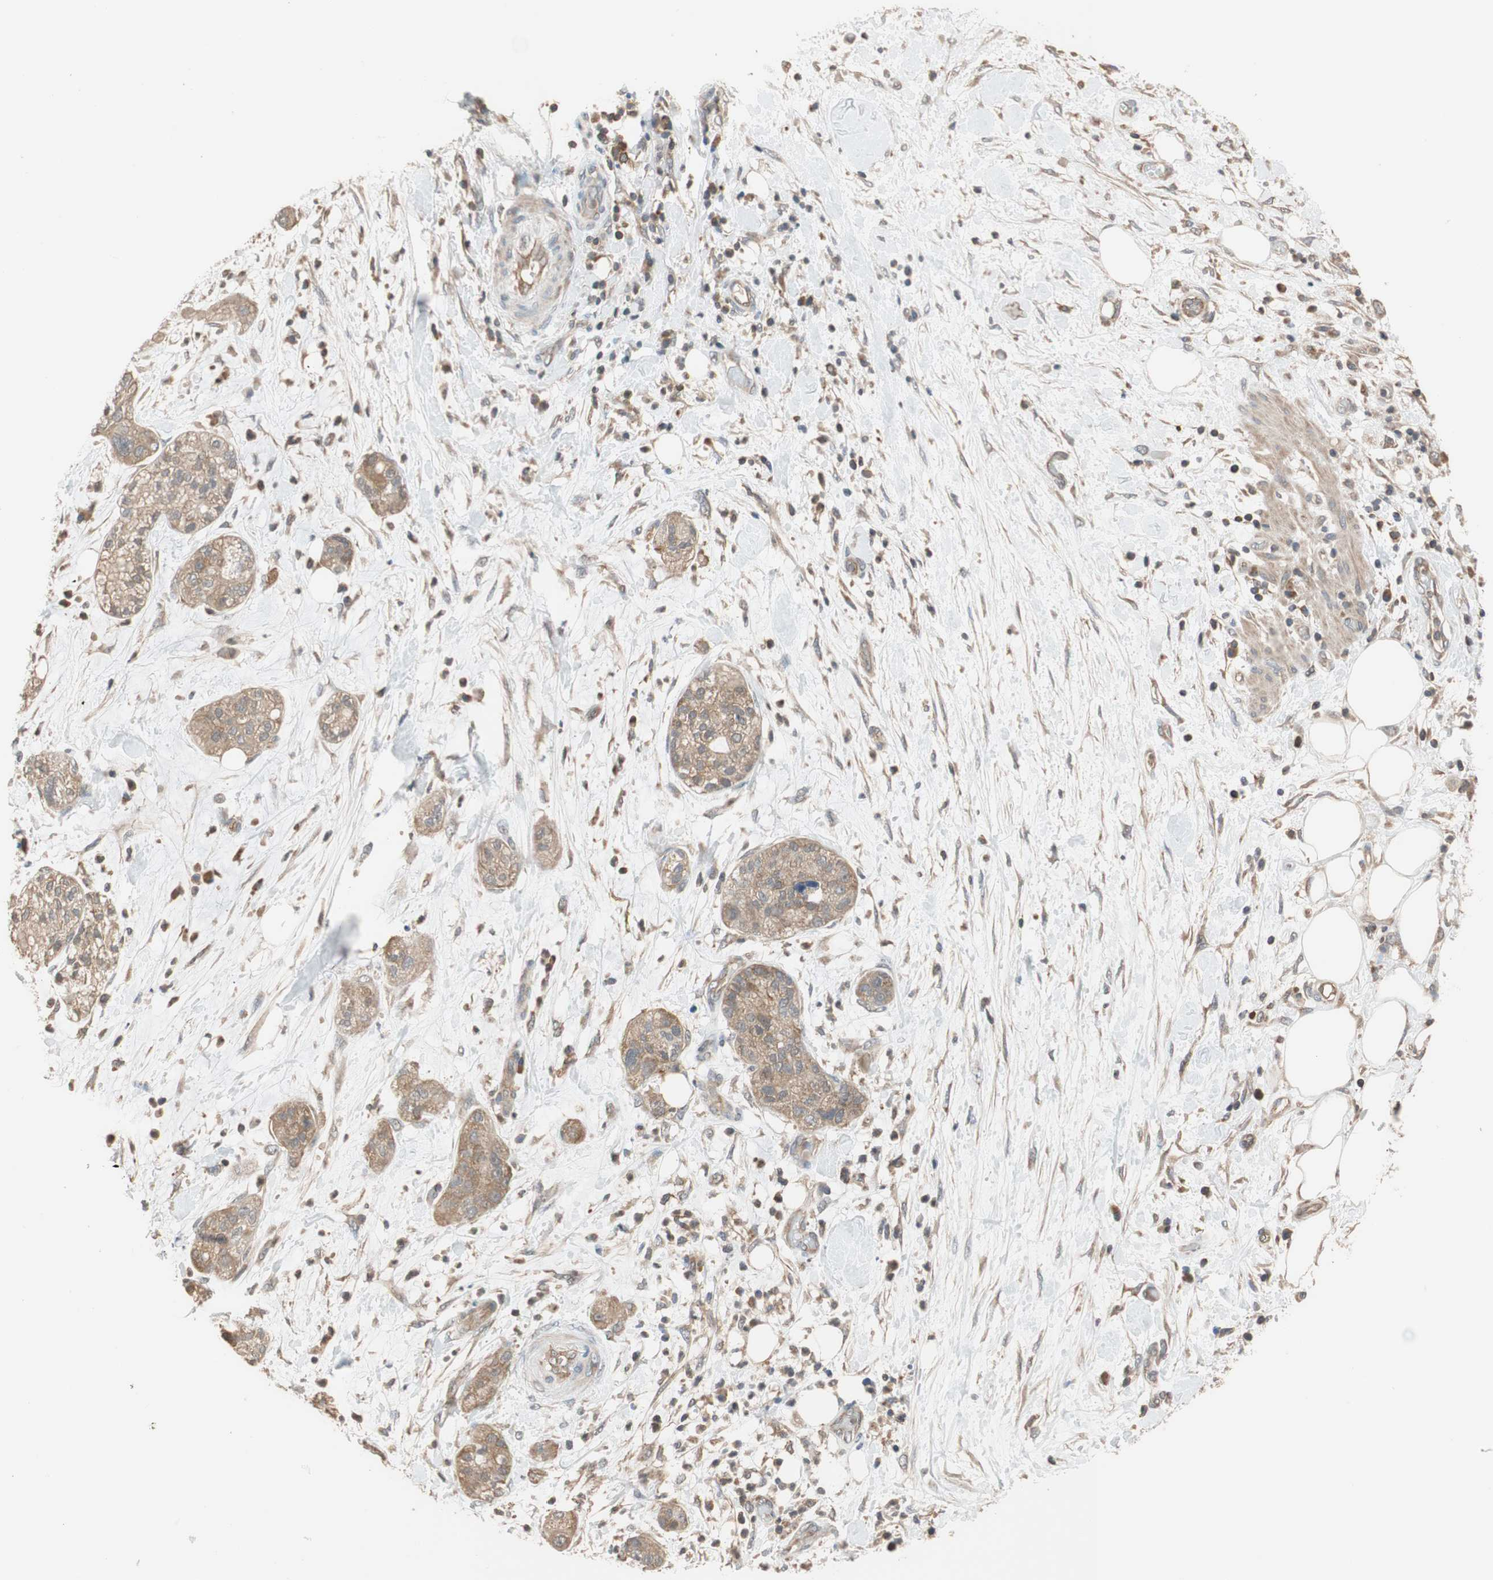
{"staining": {"intensity": "moderate", "quantity": ">75%", "location": "cytoplasmic/membranous"}, "tissue": "pancreatic cancer", "cell_type": "Tumor cells", "image_type": "cancer", "snomed": [{"axis": "morphology", "description": "Adenocarcinoma, NOS"}, {"axis": "topography", "description": "Pancreas"}], "caption": "Brown immunohistochemical staining in human adenocarcinoma (pancreatic) demonstrates moderate cytoplasmic/membranous expression in approximately >75% of tumor cells.", "gene": "MAP4K2", "patient": {"sex": "female", "age": 78}}